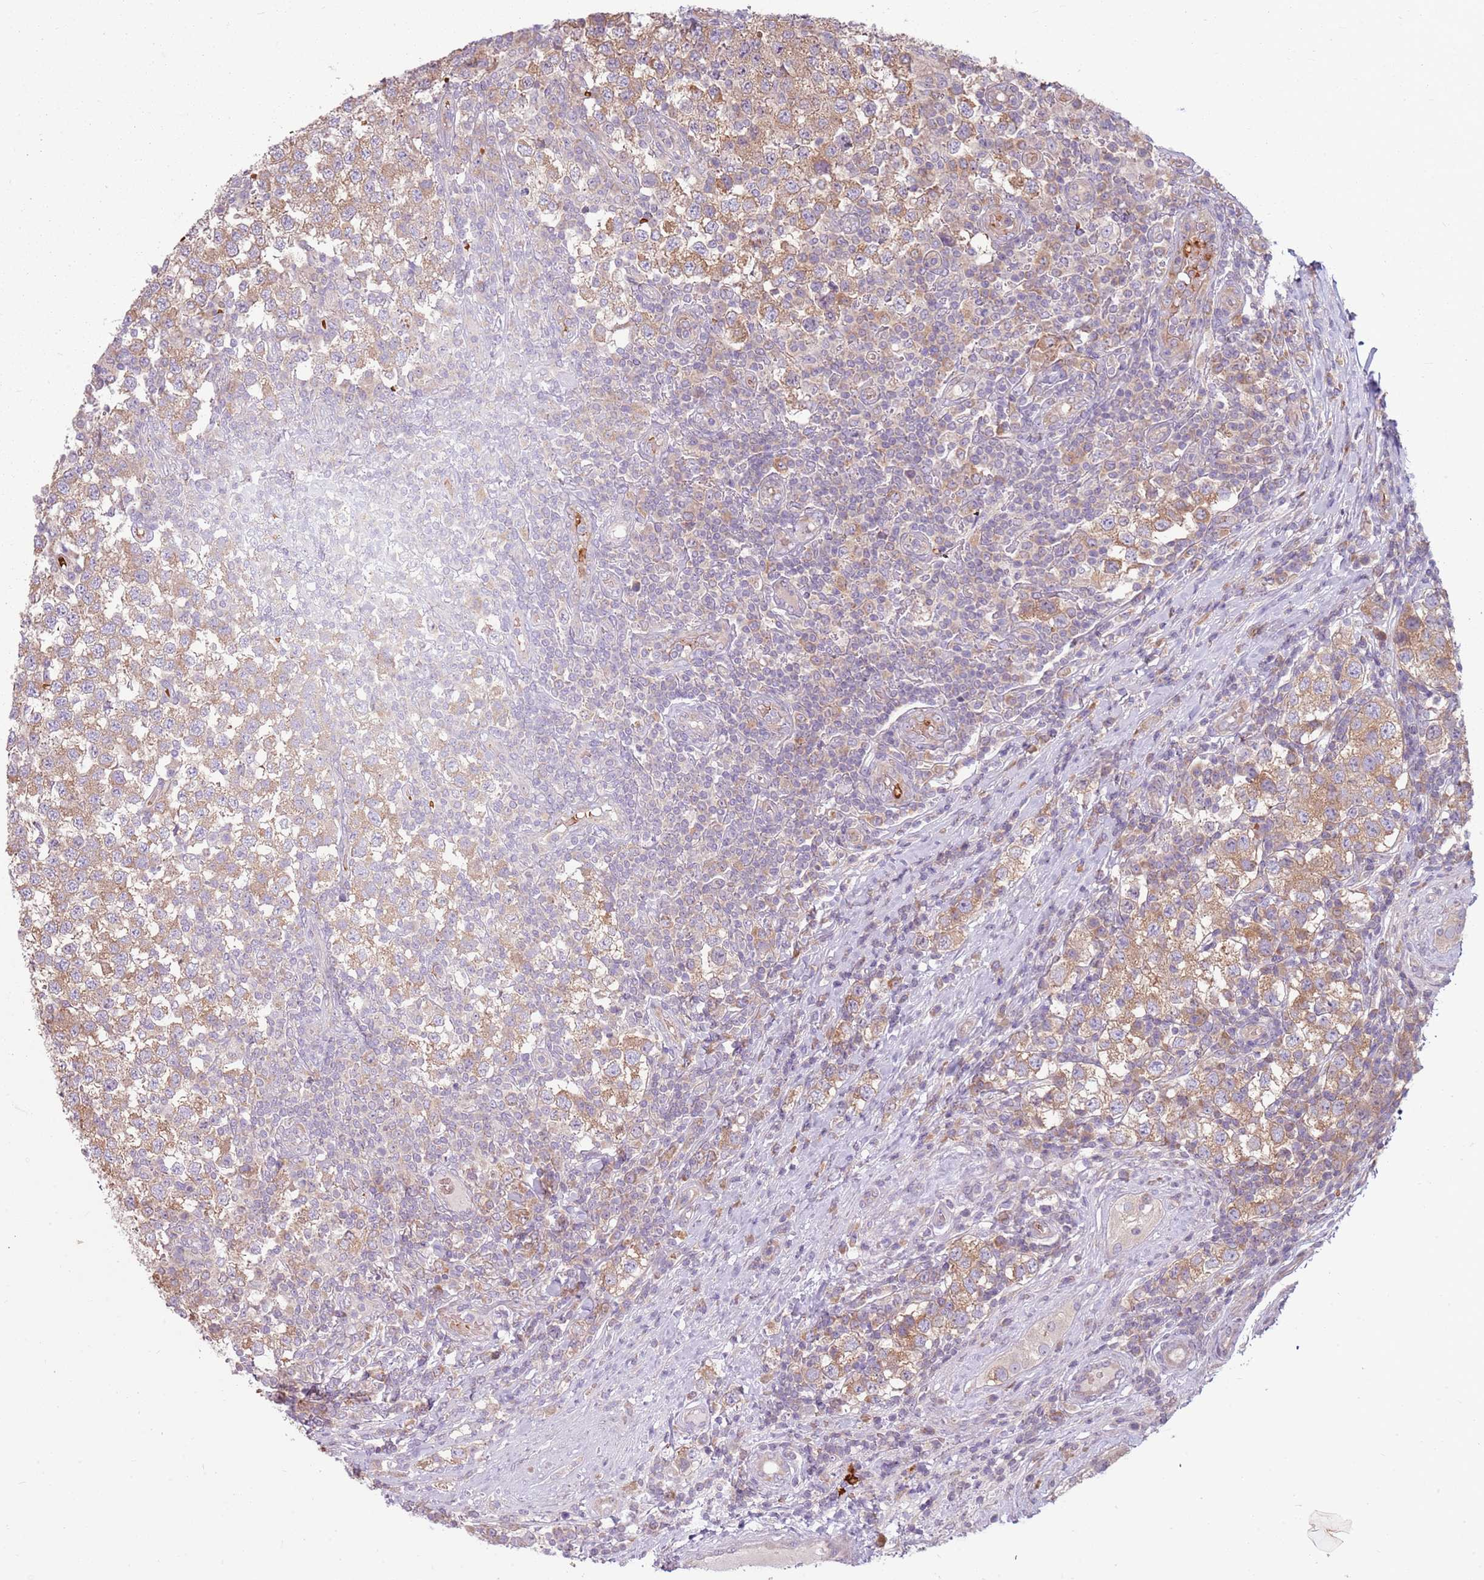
{"staining": {"intensity": "weak", "quantity": ">75%", "location": "cytoplasmic/membranous"}, "tissue": "testis cancer", "cell_type": "Tumor cells", "image_type": "cancer", "snomed": [{"axis": "morphology", "description": "Seminoma, NOS"}, {"axis": "topography", "description": "Testis"}], "caption": "A brown stain shows weak cytoplasmic/membranous expression of a protein in testis cancer tumor cells. The staining is performed using DAB brown chromogen to label protein expression. The nuclei are counter-stained blue using hematoxylin.", "gene": "HSPA14", "patient": {"sex": "male", "age": 34}}